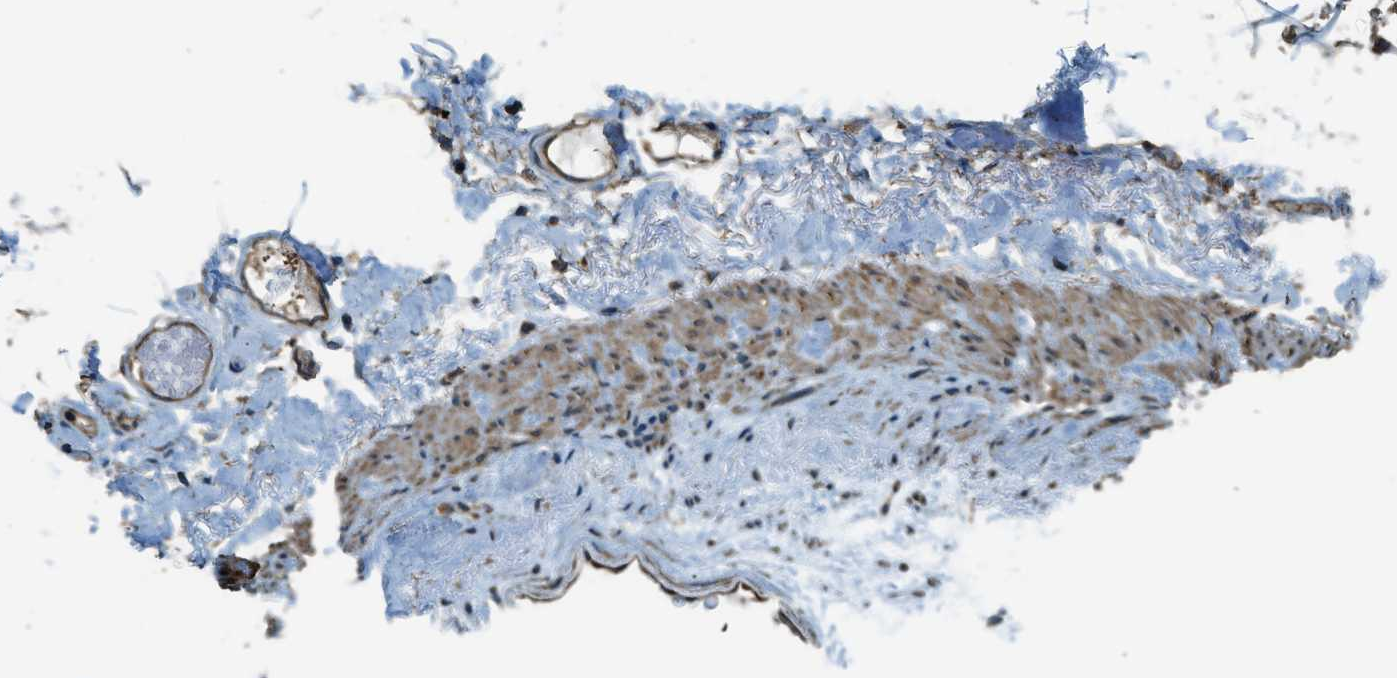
{"staining": {"intensity": "moderate", "quantity": ">75%", "location": "cytoplasmic/membranous"}, "tissue": "adipose tissue", "cell_type": "Adipocytes", "image_type": "normal", "snomed": [{"axis": "morphology", "description": "Normal tissue, NOS"}, {"axis": "topography", "description": "Breast"}, {"axis": "topography", "description": "Soft tissue"}], "caption": "Protein staining reveals moderate cytoplasmic/membranous expression in approximately >75% of adipocytes in unremarkable adipose tissue. Immunohistochemistry stains the protein of interest in brown and the nuclei are stained blue.", "gene": "MARS1", "patient": {"sex": "female", "age": 75}}